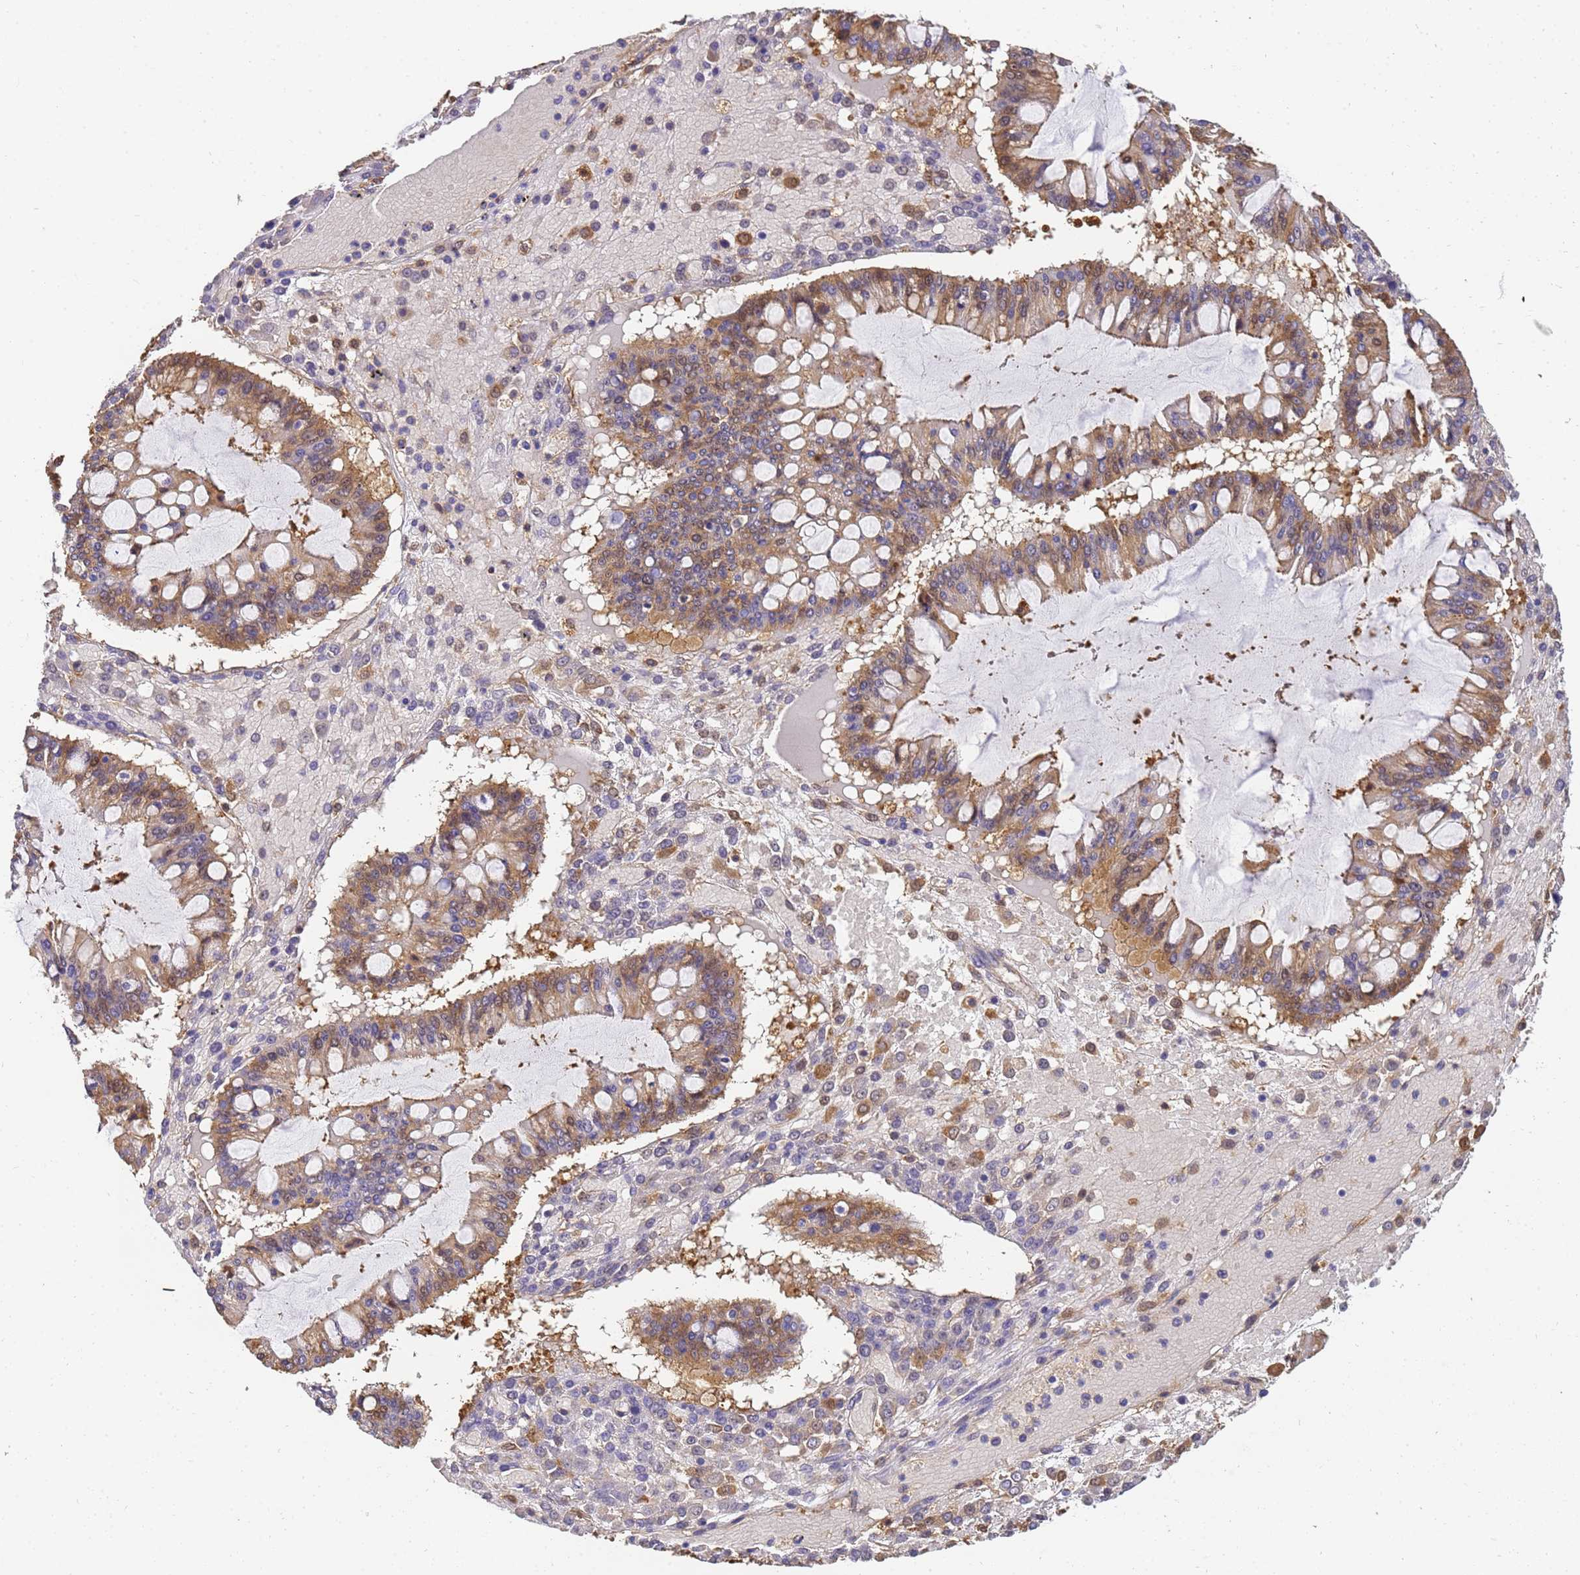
{"staining": {"intensity": "moderate", "quantity": ">75%", "location": "cytoplasmic/membranous"}, "tissue": "ovarian cancer", "cell_type": "Tumor cells", "image_type": "cancer", "snomed": [{"axis": "morphology", "description": "Cystadenocarcinoma, mucinous, NOS"}, {"axis": "topography", "description": "Ovary"}], "caption": "Approximately >75% of tumor cells in human ovarian cancer (mucinous cystadenocarcinoma) display moderate cytoplasmic/membranous protein expression as visualized by brown immunohistochemical staining.", "gene": "NME1-NME2", "patient": {"sex": "female", "age": 73}}